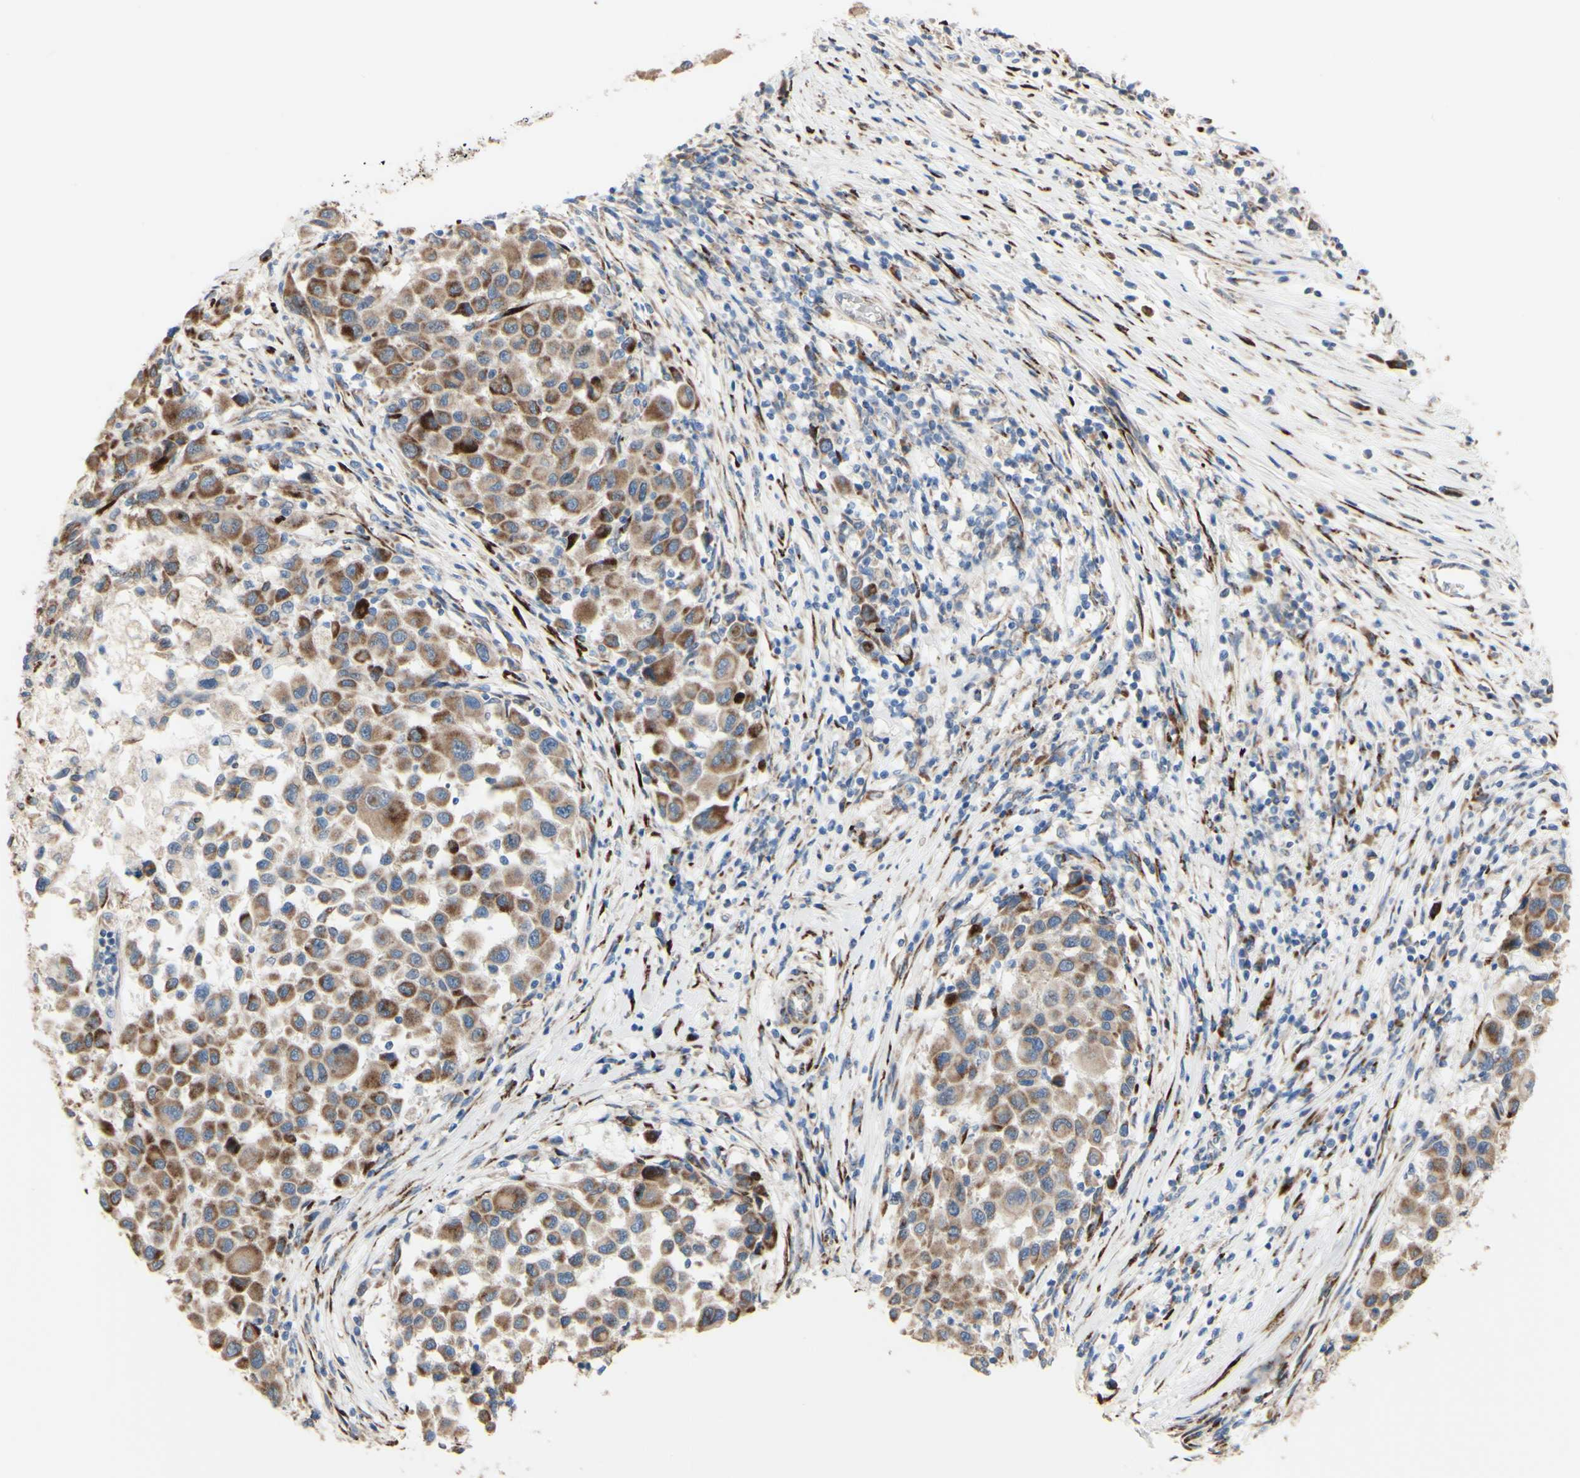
{"staining": {"intensity": "moderate", "quantity": ">75%", "location": "cytoplasmic/membranous"}, "tissue": "melanoma", "cell_type": "Tumor cells", "image_type": "cancer", "snomed": [{"axis": "morphology", "description": "Malignant melanoma, Metastatic site"}, {"axis": "topography", "description": "Lymph node"}], "caption": "Malignant melanoma (metastatic site) tissue displays moderate cytoplasmic/membranous positivity in about >75% of tumor cells, visualized by immunohistochemistry.", "gene": "AGPAT5", "patient": {"sex": "male", "age": 61}}